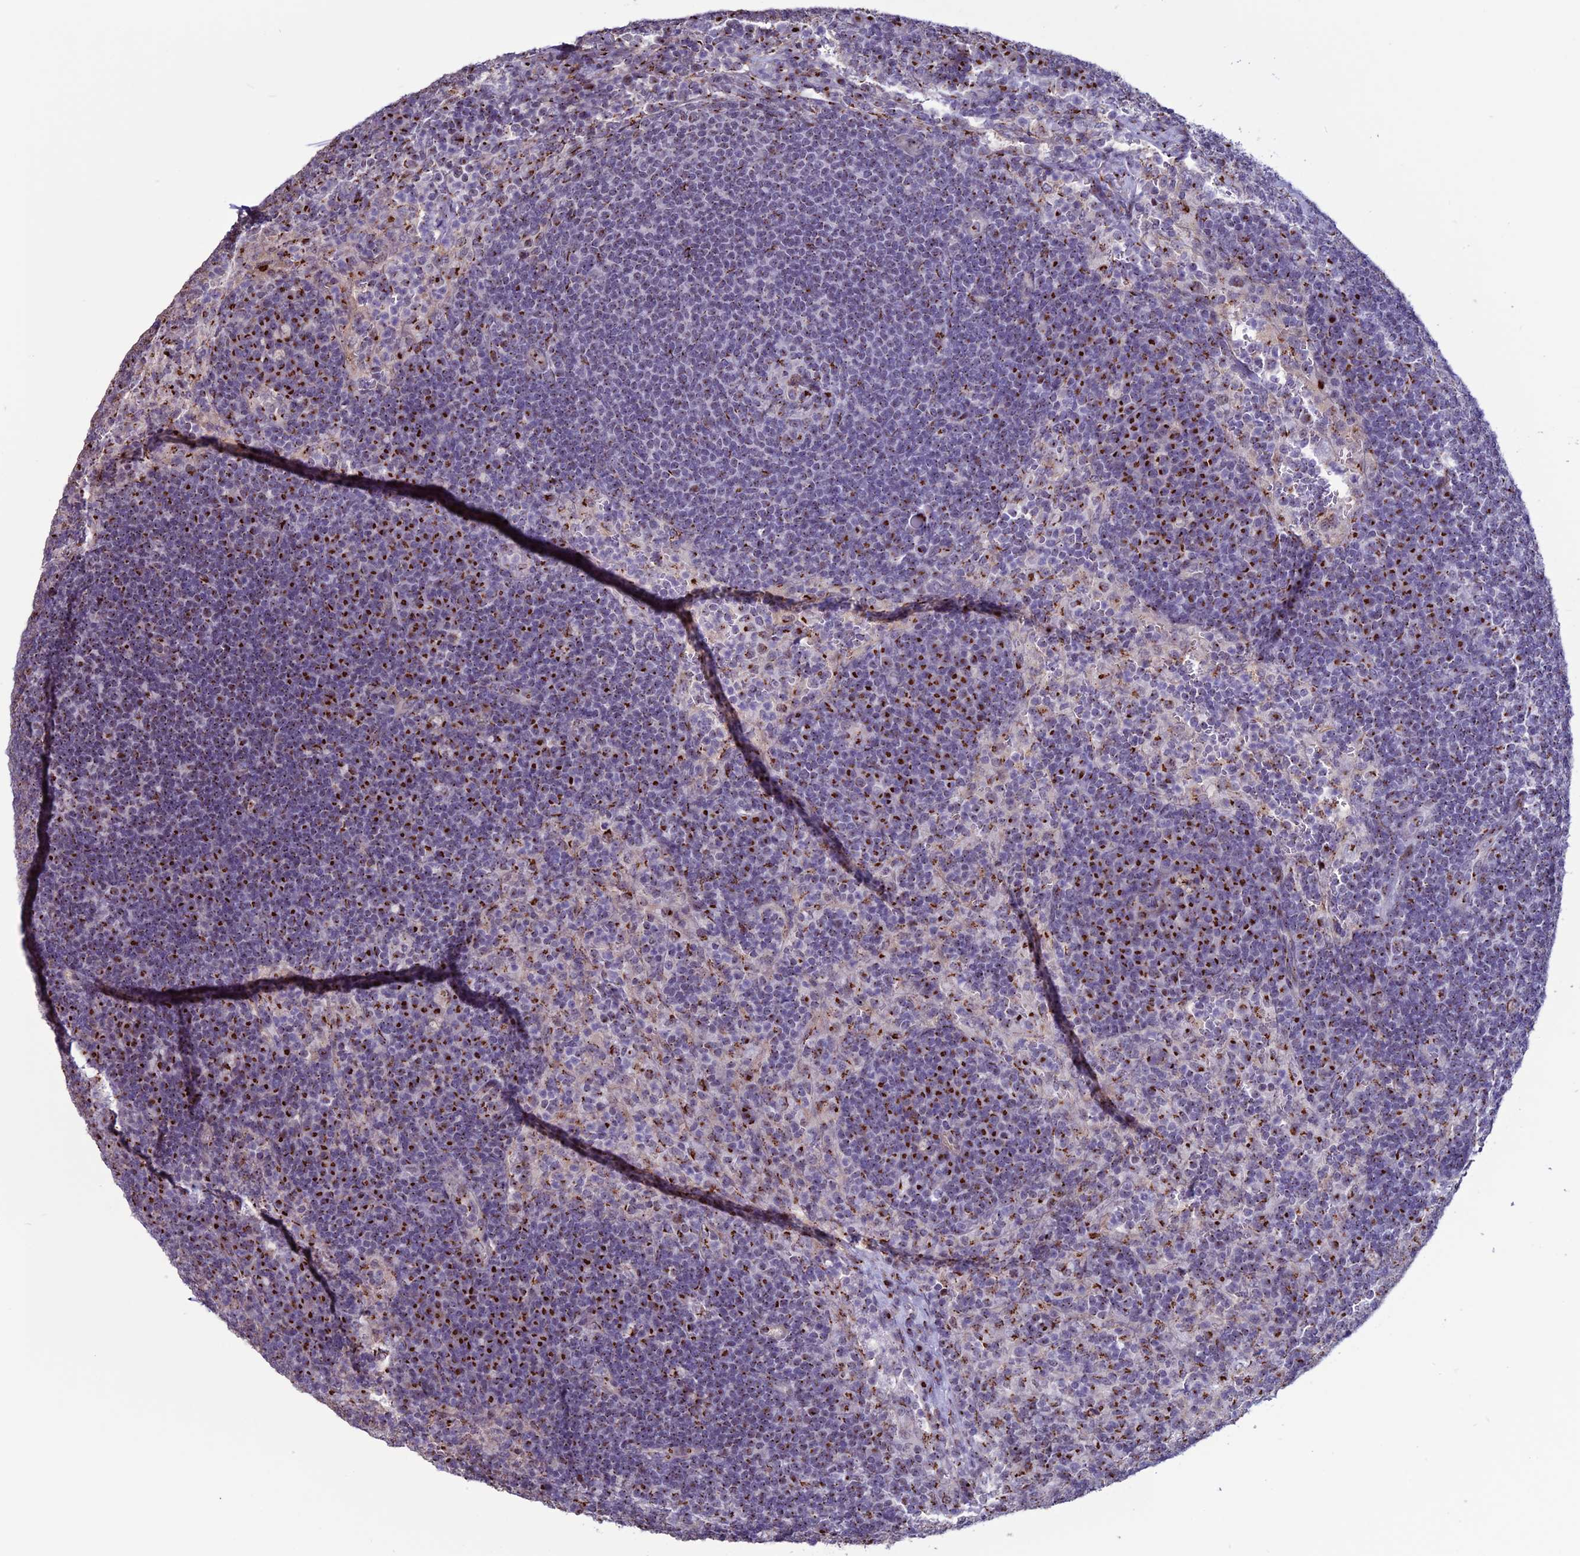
{"staining": {"intensity": "strong", "quantity": "<25%", "location": "cytoplasmic/membranous"}, "tissue": "lymph node", "cell_type": "Germinal center cells", "image_type": "normal", "snomed": [{"axis": "morphology", "description": "Normal tissue, NOS"}, {"axis": "topography", "description": "Lymph node"}], "caption": "Immunohistochemical staining of benign lymph node demonstrates strong cytoplasmic/membranous protein staining in approximately <25% of germinal center cells. (Brightfield microscopy of DAB IHC at high magnification).", "gene": "PLEKHA4", "patient": {"sex": "female", "age": 70}}